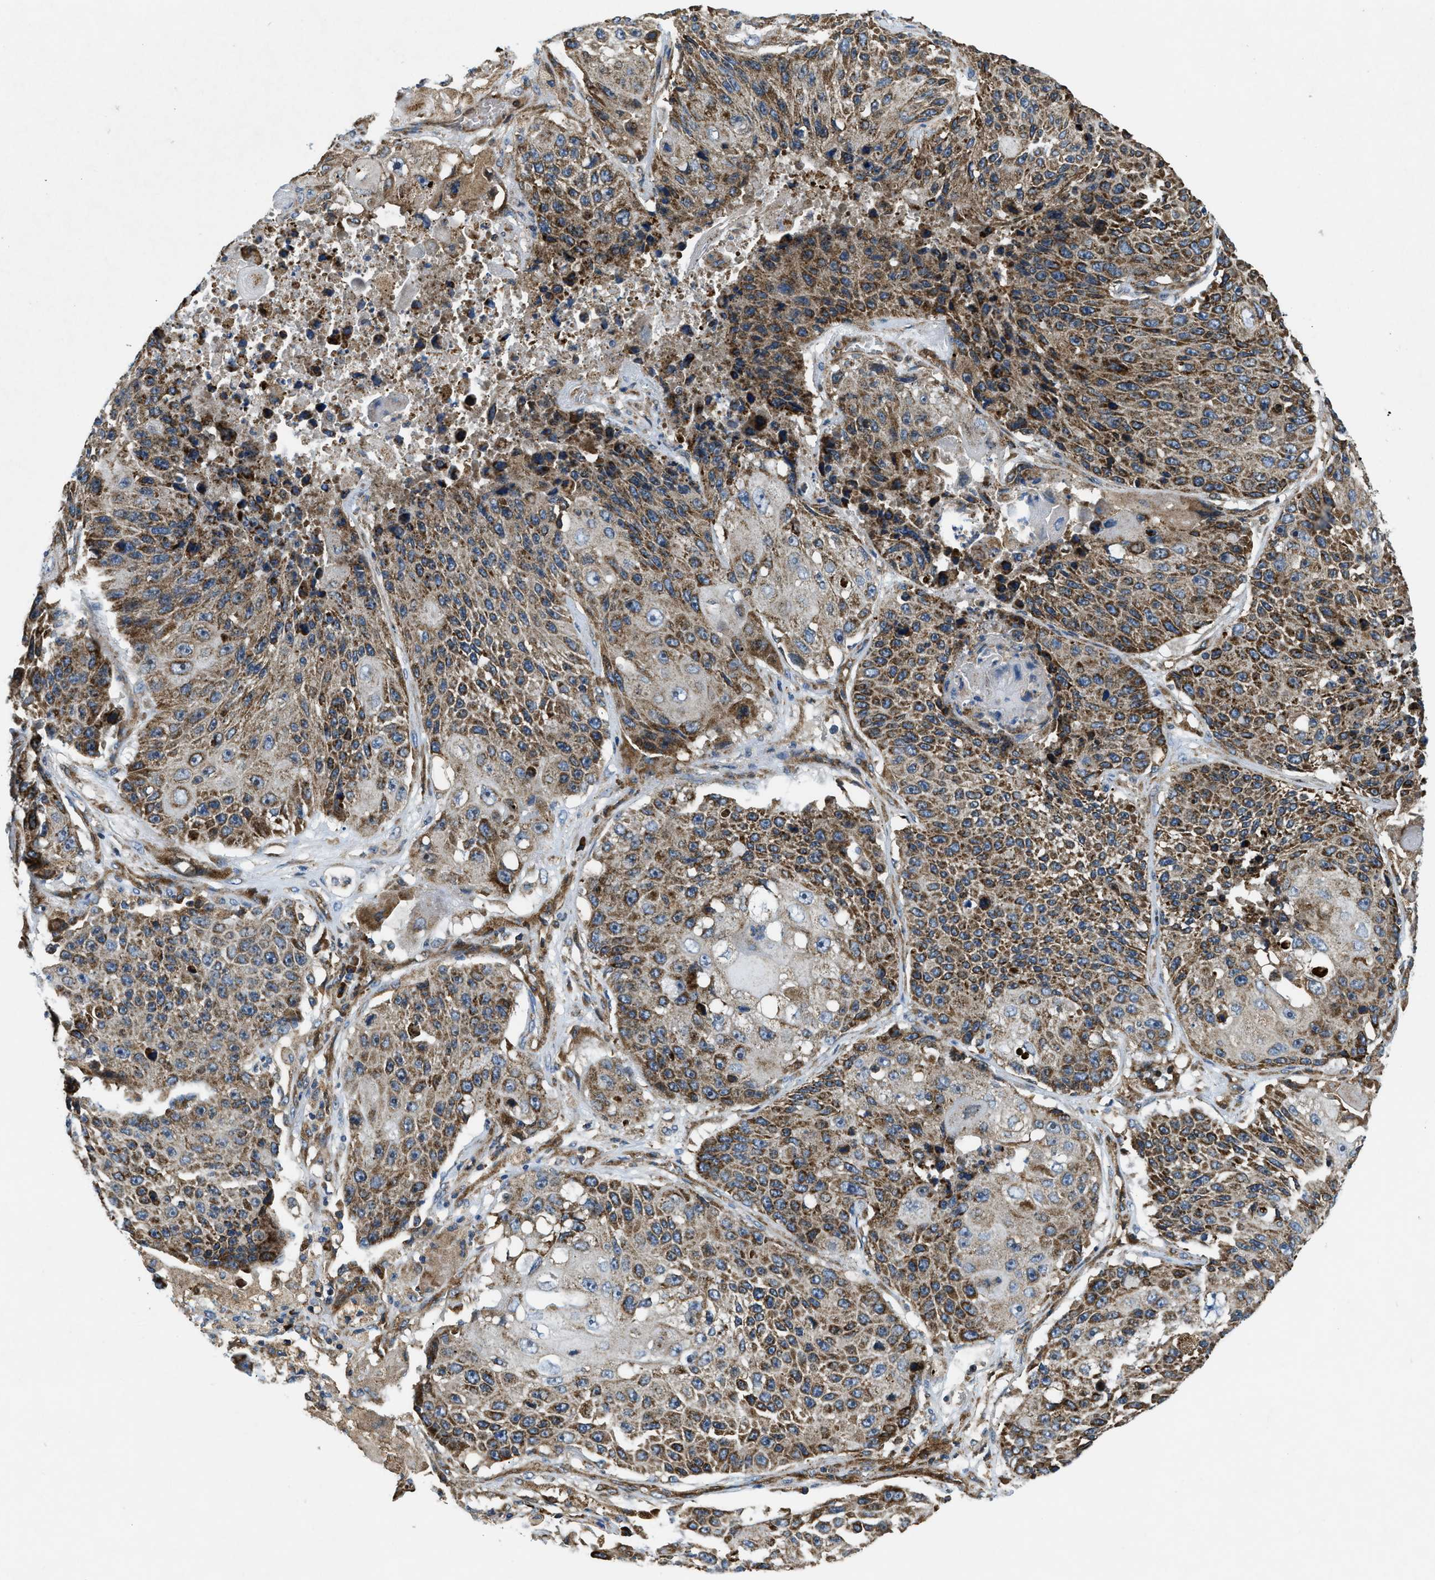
{"staining": {"intensity": "moderate", "quantity": ">75%", "location": "cytoplasmic/membranous"}, "tissue": "lung cancer", "cell_type": "Tumor cells", "image_type": "cancer", "snomed": [{"axis": "morphology", "description": "Squamous cell carcinoma, NOS"}, {"axis": "topography", "description": "Lung"}], "caption": "An IHC histopathology image of tumor tissue is shown. Protein staining in brown shows moderate cytoplasmic/membranous positivity in lung cancer (squamous cell carcinoma) within tumor cells.", "gene": "CSPG4", "patient": {"sex": "male", "age": 61}}